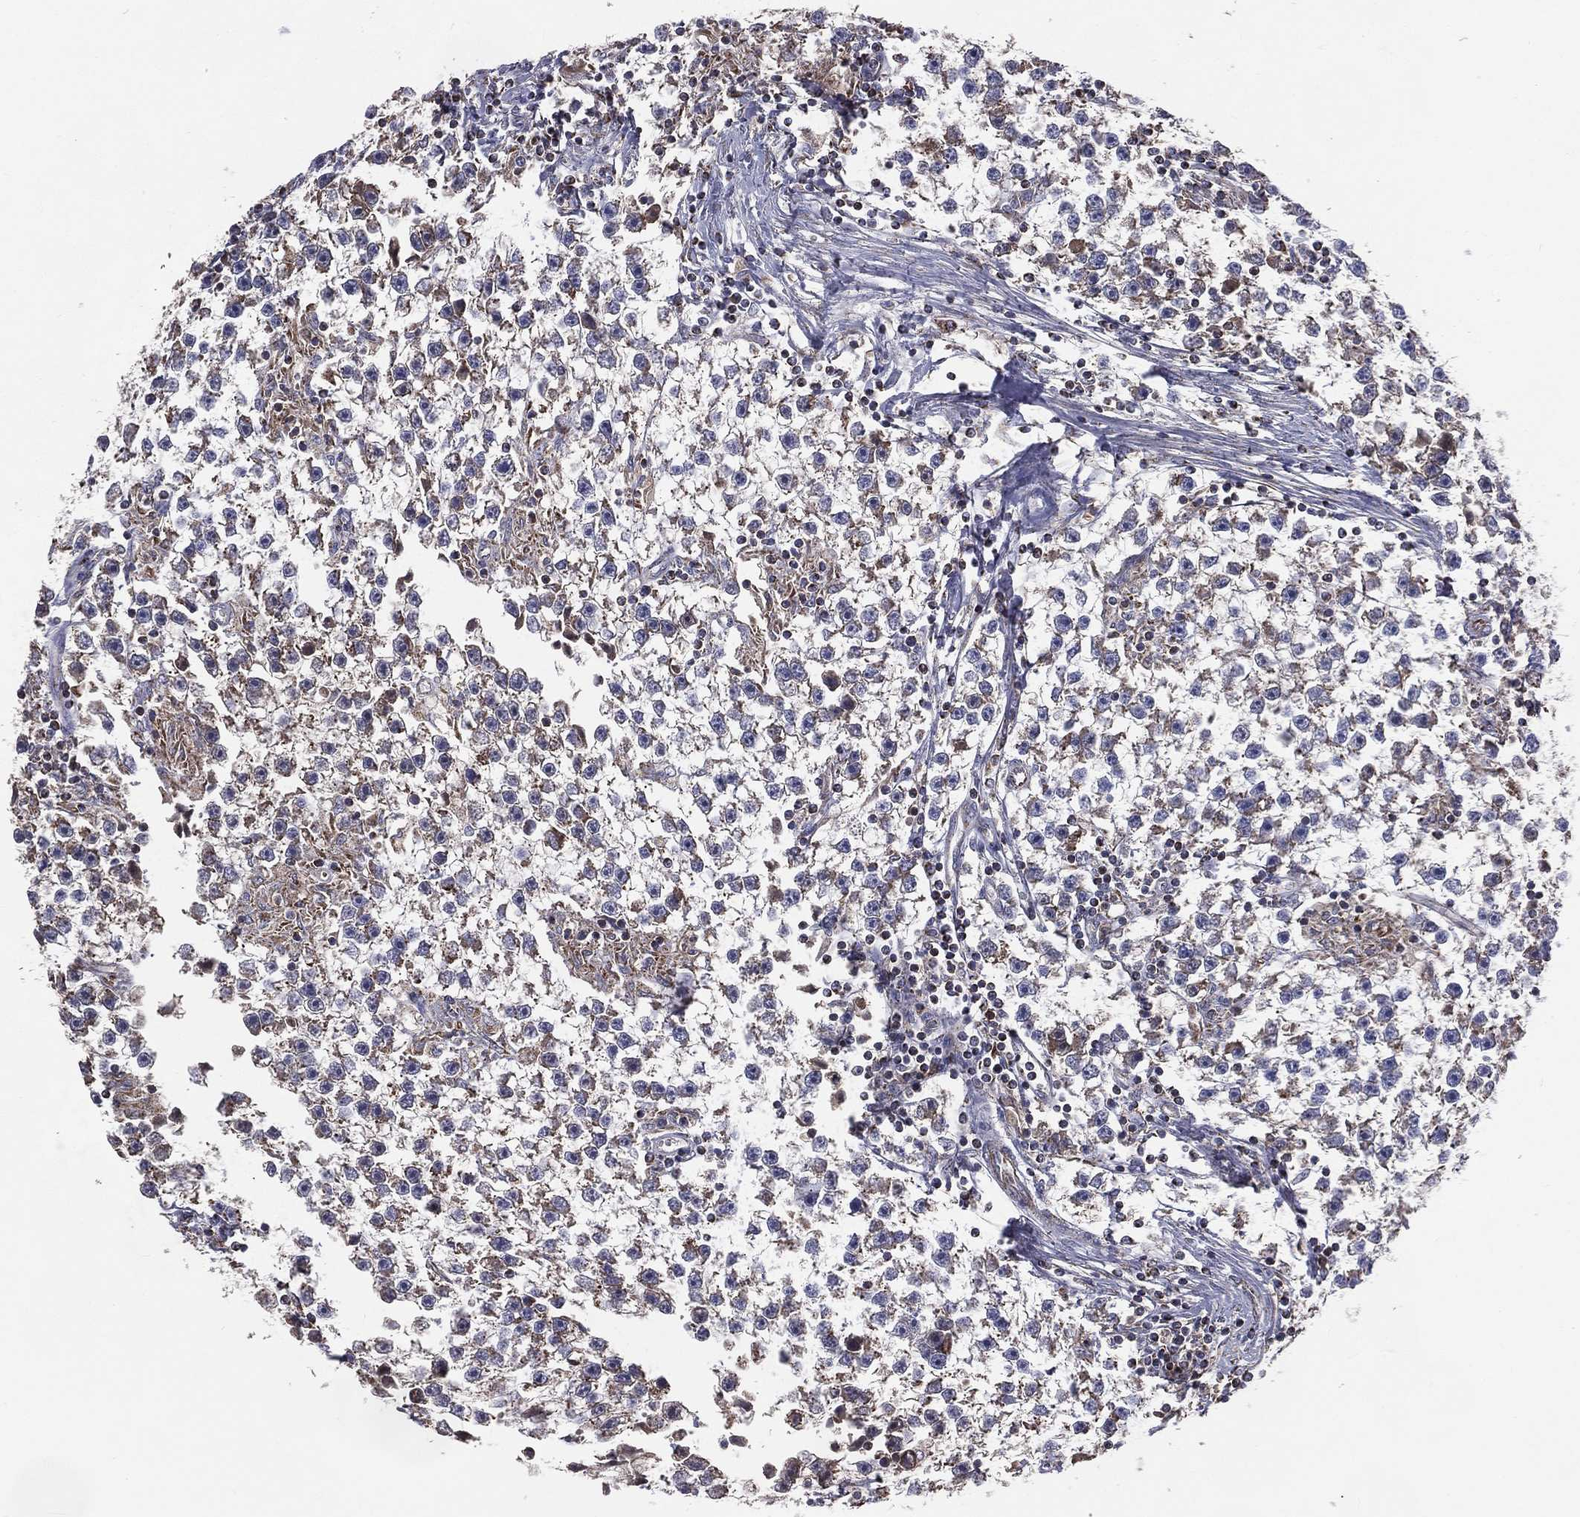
{"staining": {"intensity": "negative", "quantity": "none", "location": "none"}, "tissue": "testis cancer", "cell_type": "Tumor cells", "image_type": "cancer", "snomed": [{"axis": "morphology", "description": "Seminoma, NOS"}, {"axis": "topography", "description": "Testis"}], "caption": "The photomicrograph reveals no significant expression in tumor cells of testis seminoma.", "gene": "GPD1", "patient": {"sex": "male", "age": 59}}